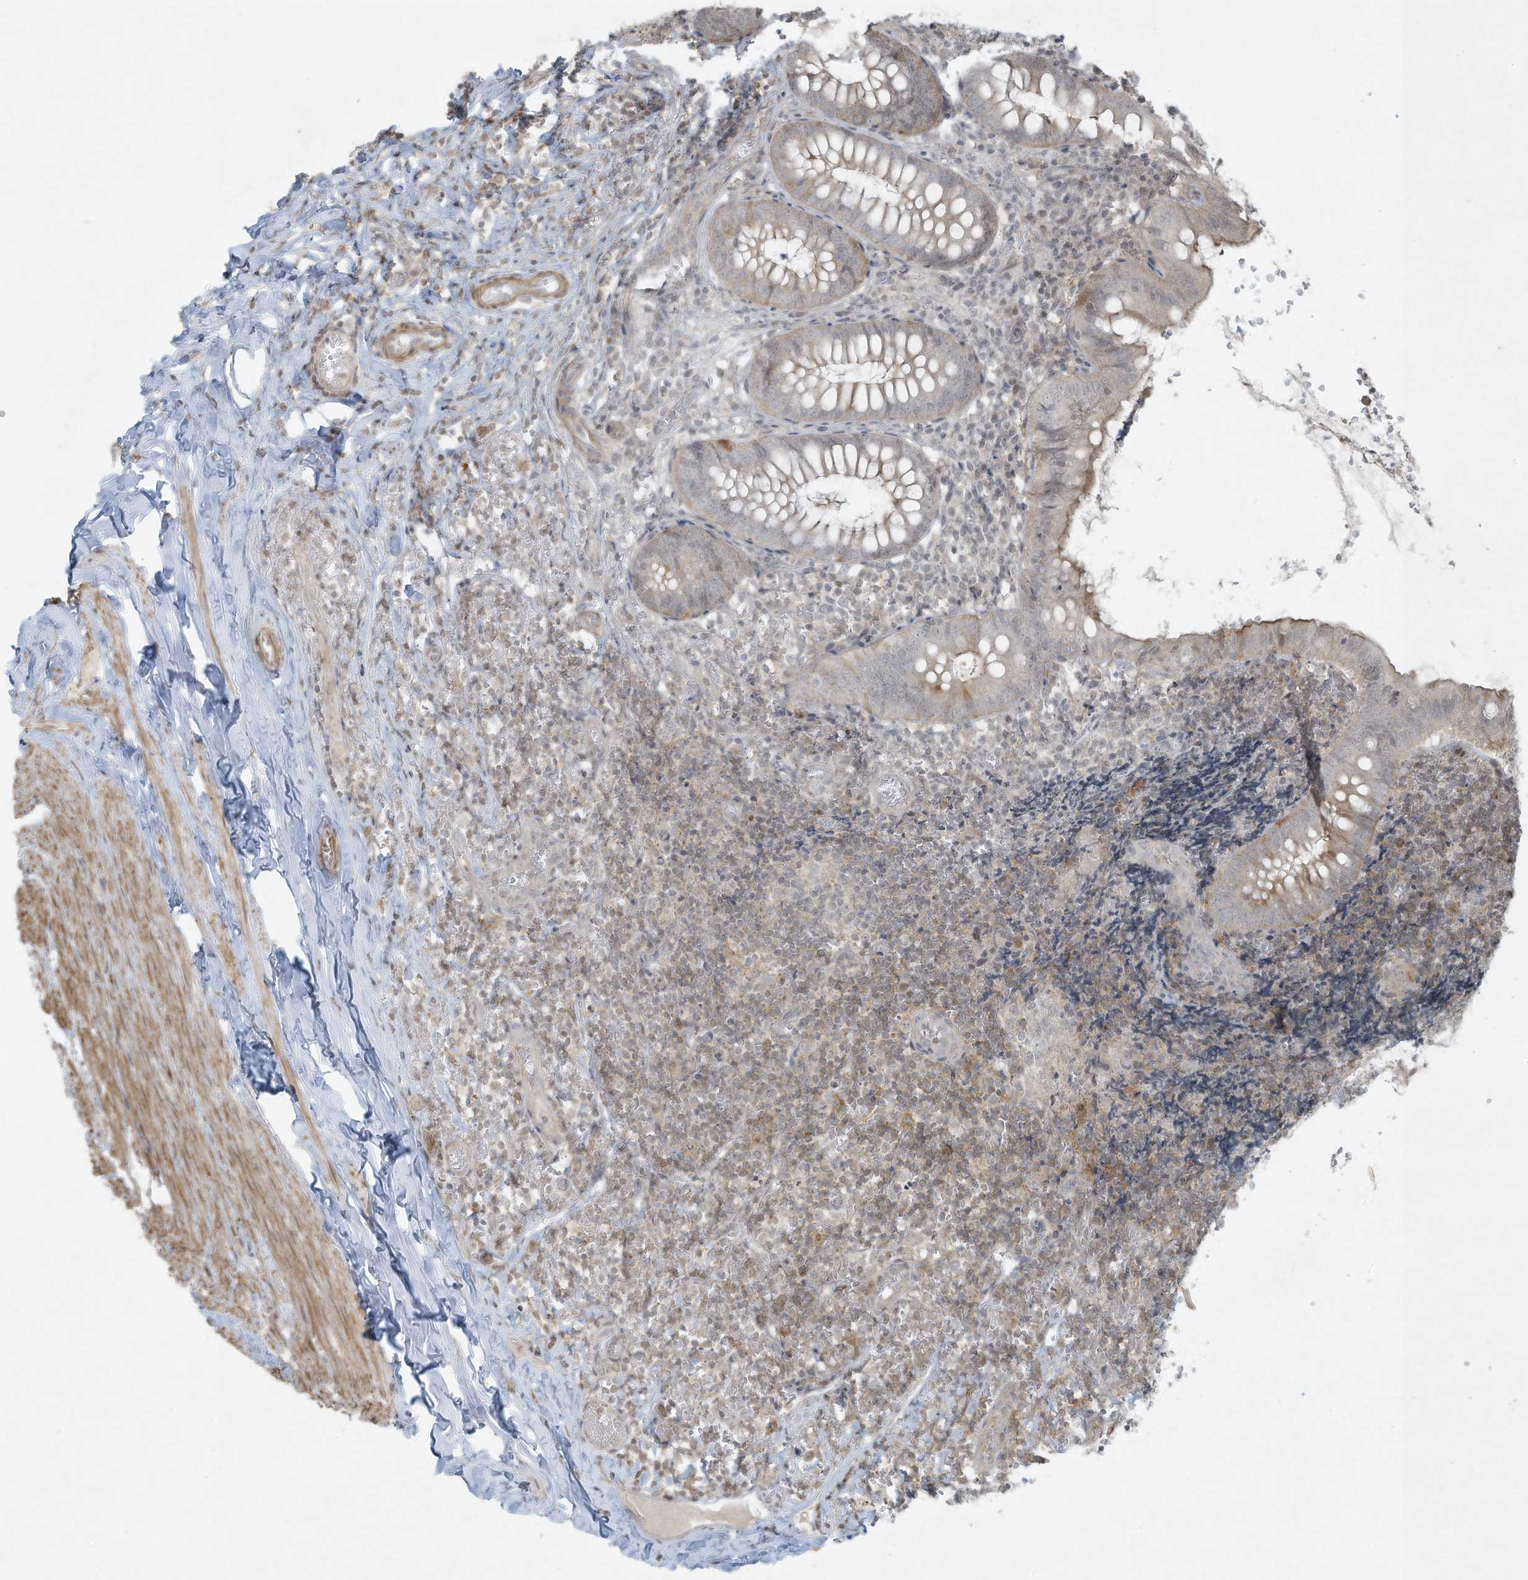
{"staining": {"intensity": "weak", "quantity": "<25%", "location": "cytoplasmic/membranous"}, "tissue": "appendix", "cell_type": "Glandular cells", "image_type": "normal", "snomed": [{"axis": "morphology", "description": "Normal tissue, NOS"}, {"axis": "topography", "description": "Appendix"}], "caption": "DAB (3,3'-diaminobenzidine) immunohistochemical staining of benign human appendix demonstrates no significant positivity in glandular cells. (IHC, brightfield microscopy, high magnification).", "gene": "ZNF263", "patient": {"sex": "male", "age": 8}}